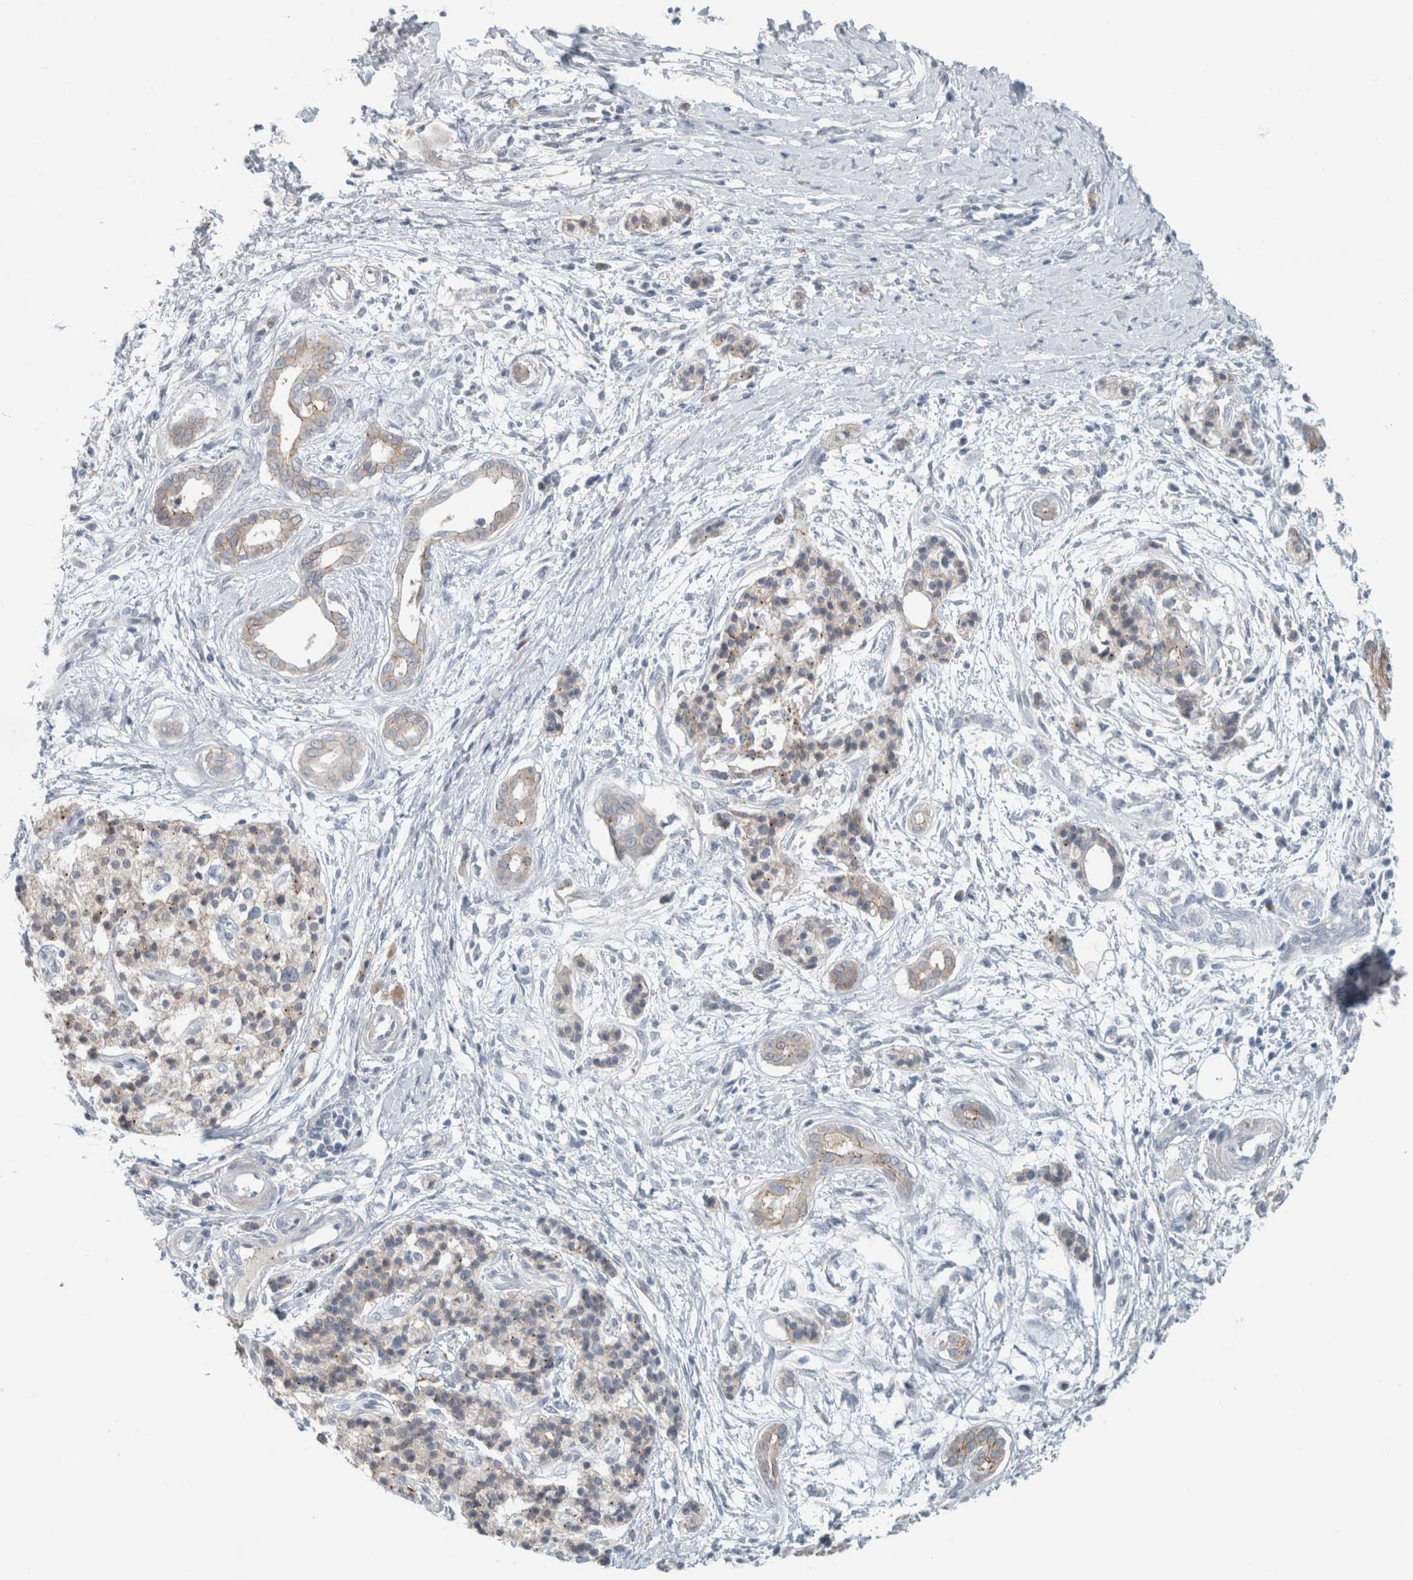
{"staining": {"intensity": "moderate", "quantity": "<25%", "location": "cytoplasmic/membranous"}, "tissue": "pancreatic cancer", "cell_type": "Tumor cells", "image_type": "cancer", "snomed": [{"axis": "morphology", "description": "Adenocarcinoma, NOS"}, {"axis": "topography", "description": "Pancreas"}], "caption": "Moderate cytoplasmic/membranous staining for a protein is appreciated in approximately <25% of tumor cells of adenocarcinoma (pancreatic) using immunohistochemistry (IHC).", "gene": "CRAT", "patient": {"sex": "male", "age": 59}}